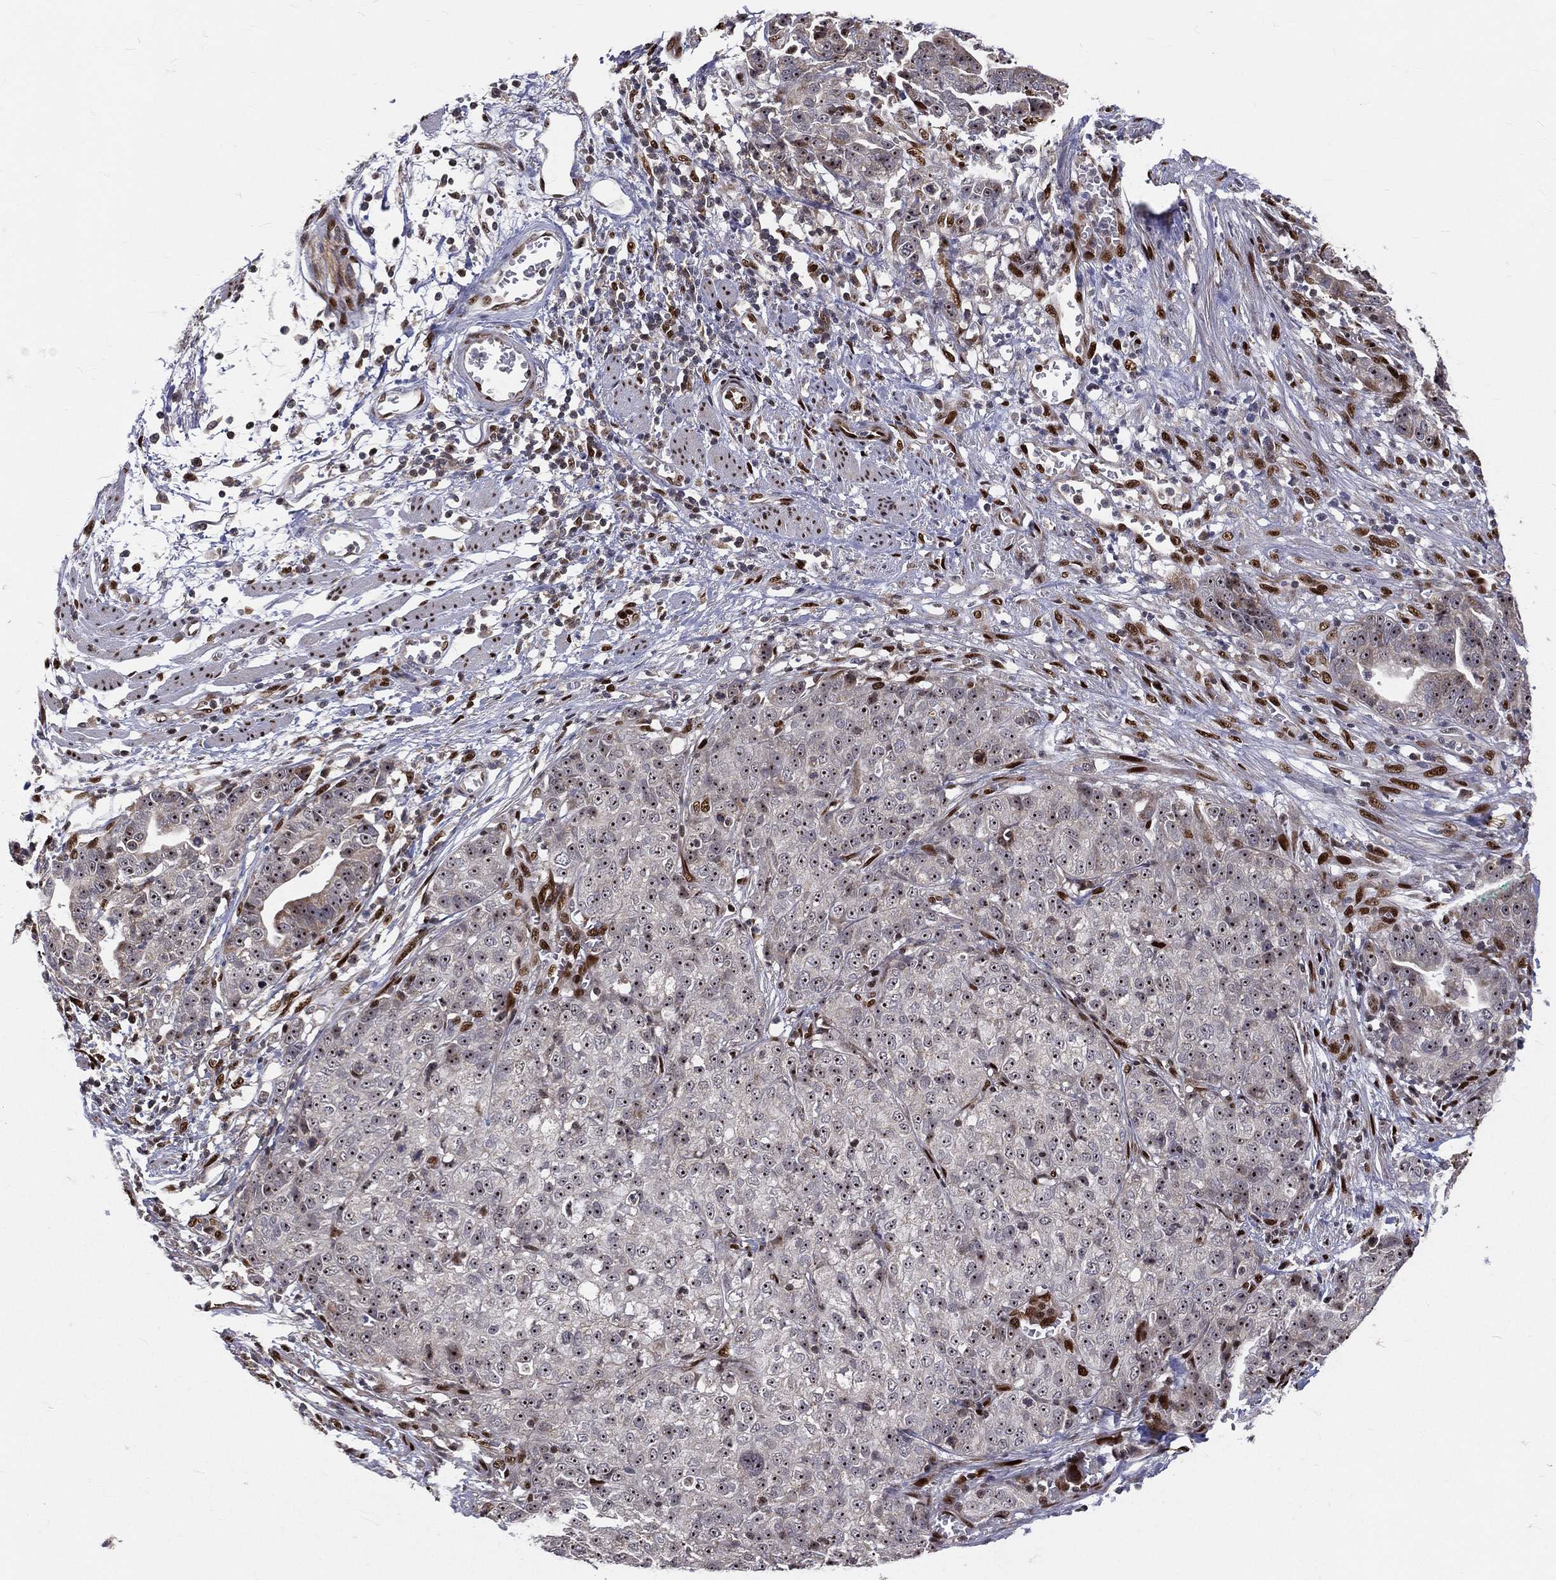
{"staining": {"intensity": "moderate", "quantity": "<25%", "location": "cytoplasmic/membranous,nuclear"}, "tissue": "stomach cancer", "cell_type": "Tumor cells", "image_type": "cancer", "snomed": [{"axis": "morphology", "description": "Adenocarcinoma, NOS"}, {"axis": "topography", "description": "Stomach, upper"}], "caption": "Protein expression analysis of adenocarcinoma (stomach) demonstrates moderate cytoplasmic/membranous and nuclear positivity in approximately <25% of tumor cells.", "gene": "ZEB1", "patient": {"sex": "female", "age": 67}}